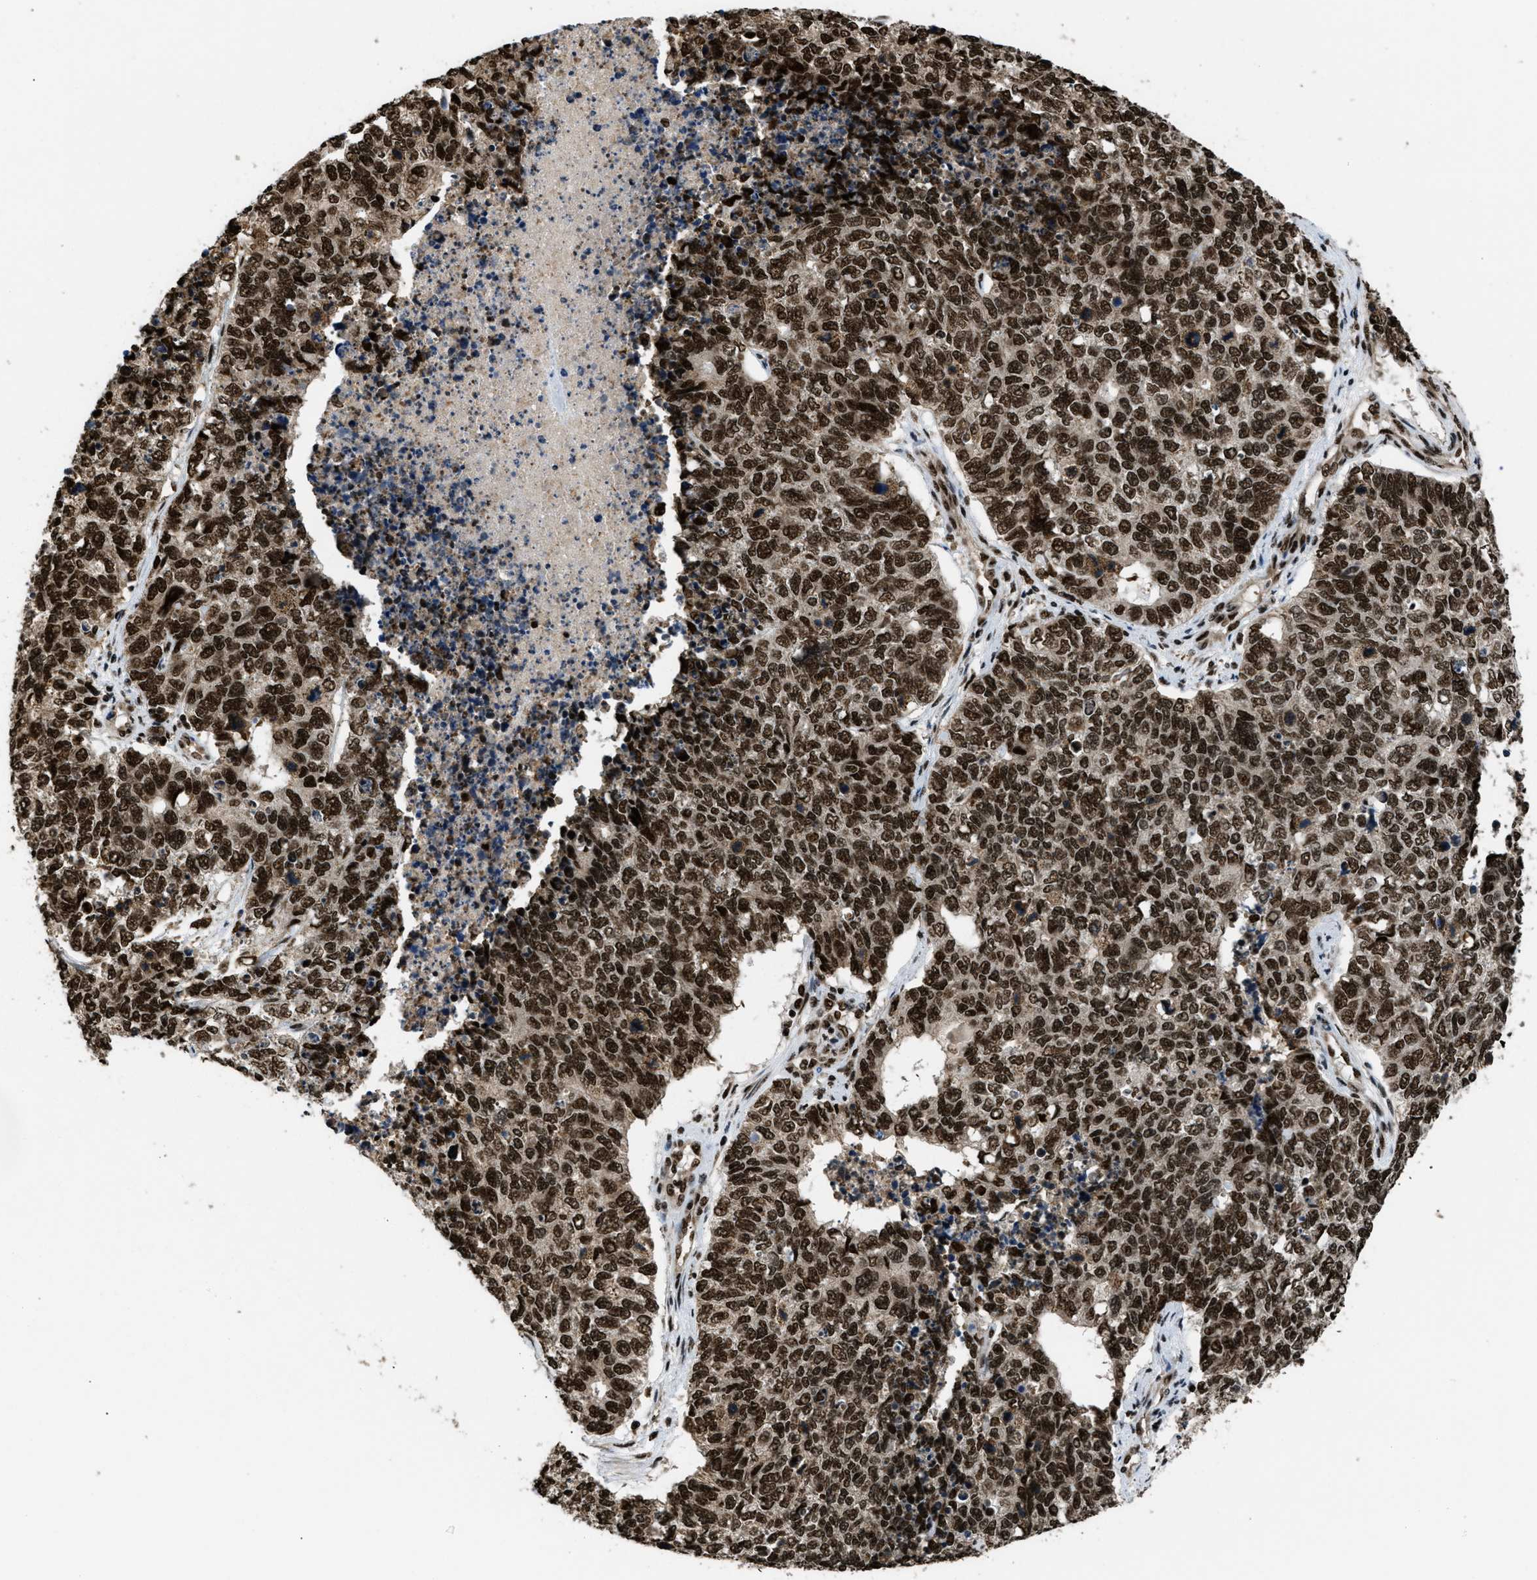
{"staining": {"intensity": "strong", "quantity": ">75%", "location": "nuclear"}, "tissue": "cervical cancer", "cell_type": "Tumor cells", "image_type": "cancer", "snomed": [{"axis": "morphology", "description": "Squamous cell carcinoma, NOS"}, {"axis": "topography", "description": "Cervix"}], "caption": "This is a micrograph of immunohistochemistry (IHC) staining of squamous cell carcinoma (cervical), which shows strong staining in the nuclear of tumor cells.", "gene": "RBM5", "patient": {"sex": "female", "age": 63}}